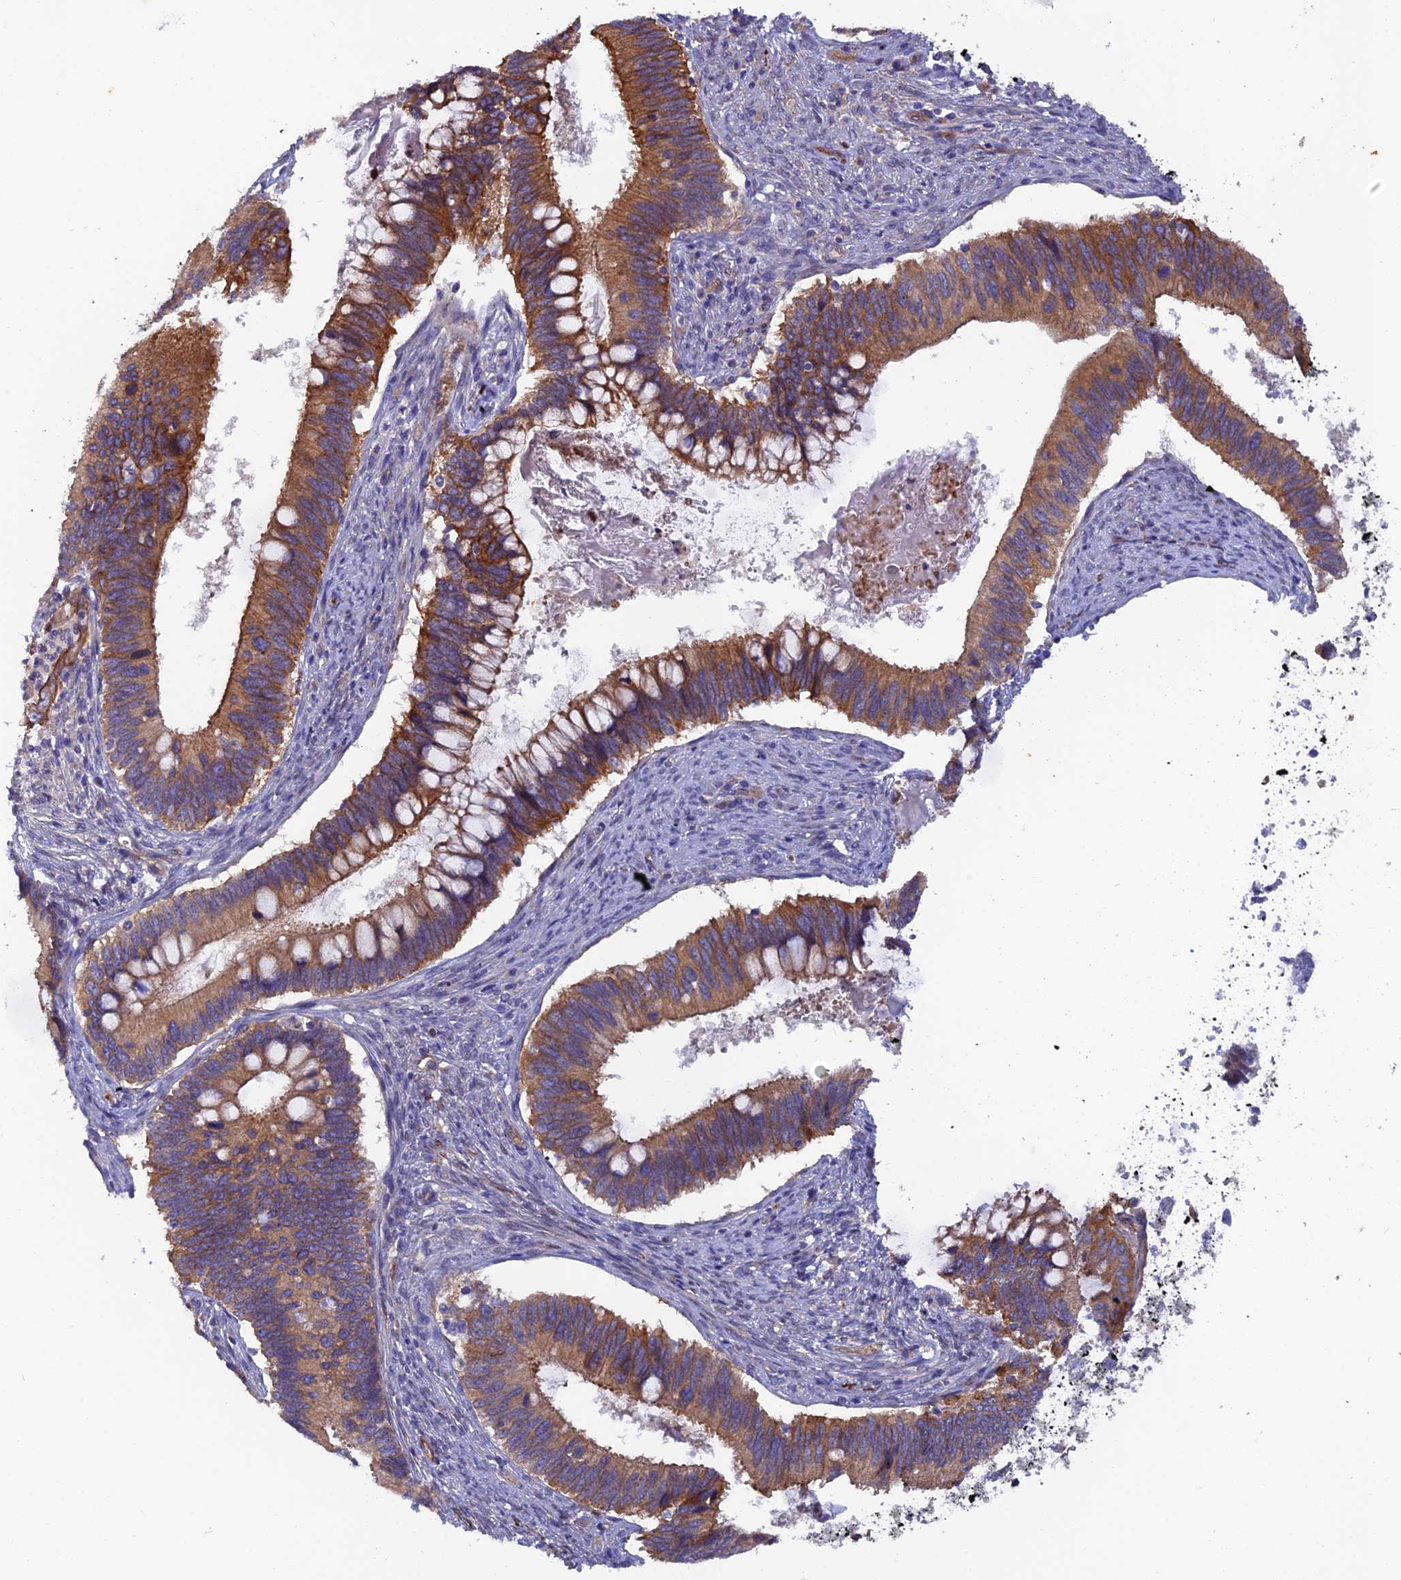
{"staining": {"intensity": "strong", "quantity": ">75%", "location": "cytoplasmic/membranous"}, "tissue": "cervical cancer", "cell_type": "Tumor cells", "image_type": "cancer", "snomed": [{"axis": "morphology", "description": "Adenocarcinoma, NOS"}, {"axis": "topography", "description": "Cervix"}], "caption": "IHC of cervical cancer (adenocarcinoma) exhibits high levels of strong cytoplasmic/membranous expression in approximately >75% of tumor cells. (Stains: DAB (3,3'-diaminobenzidine) in brown, nuclei in blue, Microscopy: brightfield microscopy at high magnification).", "gene": "RALGAPA2", "patient": {"sex": "female", "age": 42}}